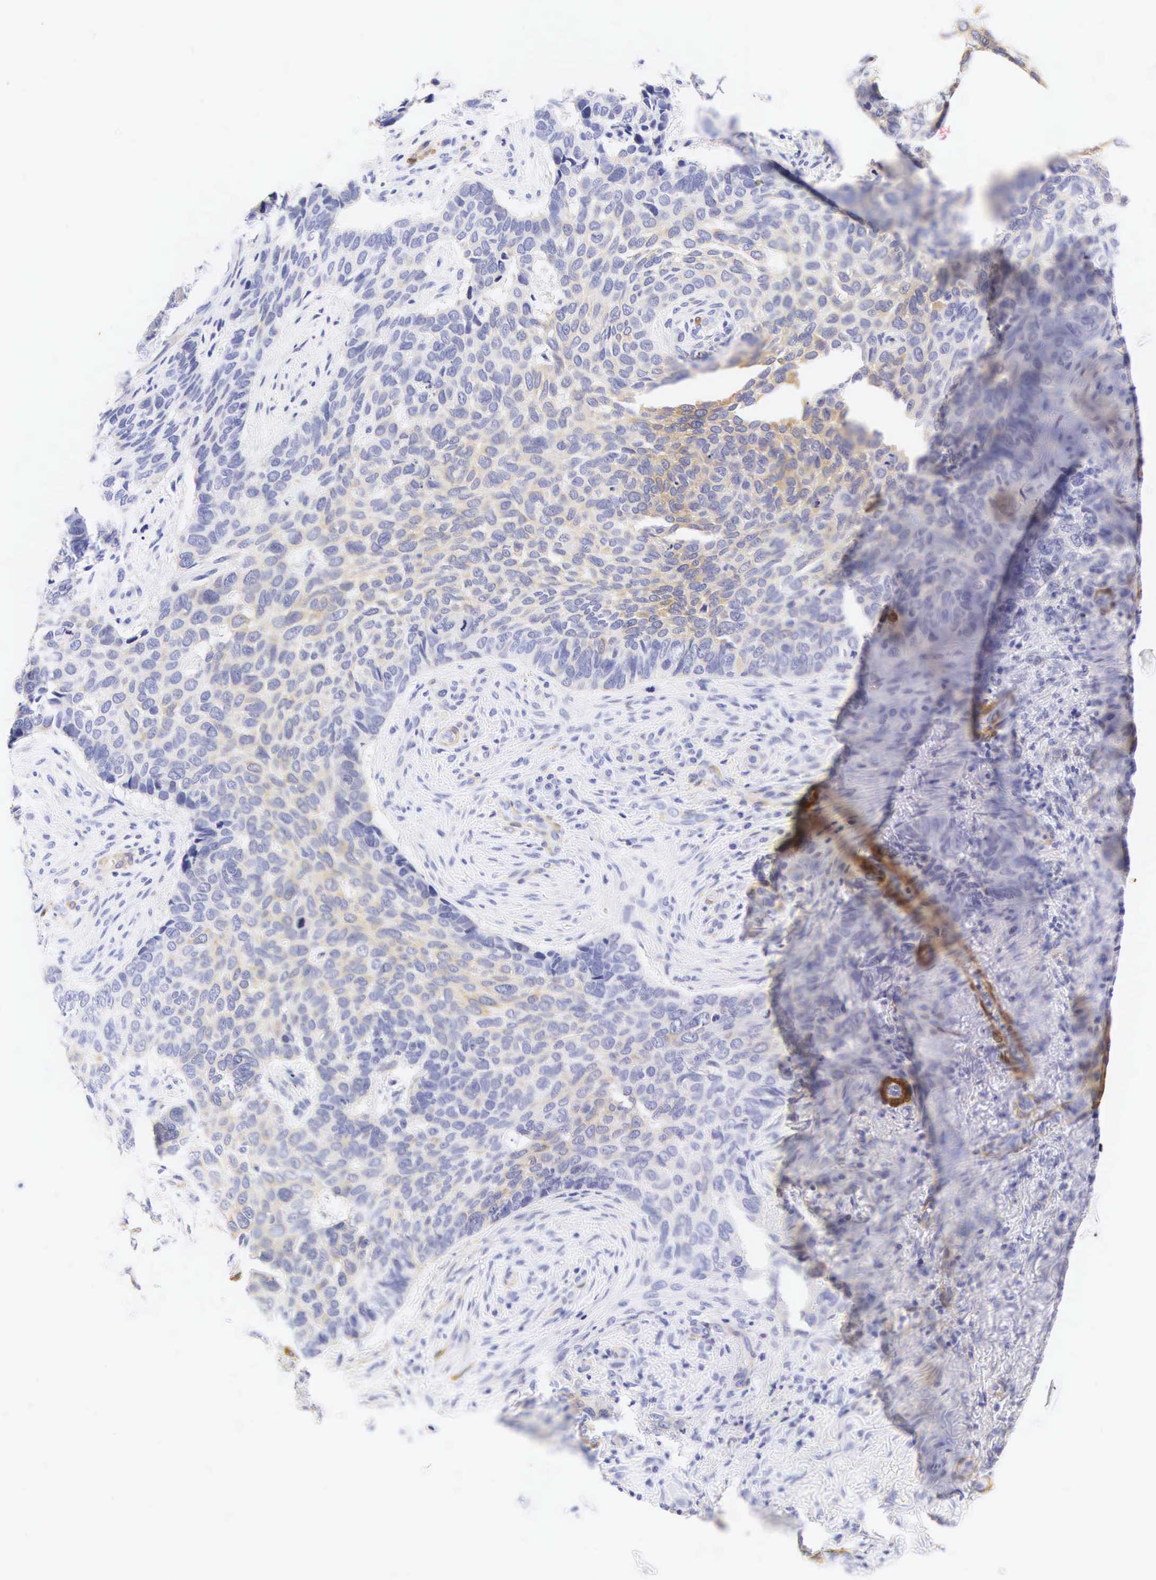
{"staining": {"intensity": "negative", "quantity": "none", "location": "none"}, "tissue": "skin cancer", "cell_type": "Tumor cells", "image_type": "cancer", "snomed": [{"axis": "morphology", "description": "Basal cell carcinoma"}, {"axis": "topography", "description": "Skin"}], "caption": "IHC of human basal cell carcinoma (skin) reveals no staining in tumor cells.", "gene": "CNN1", "patient": {"sex": "male", "age": 81}}